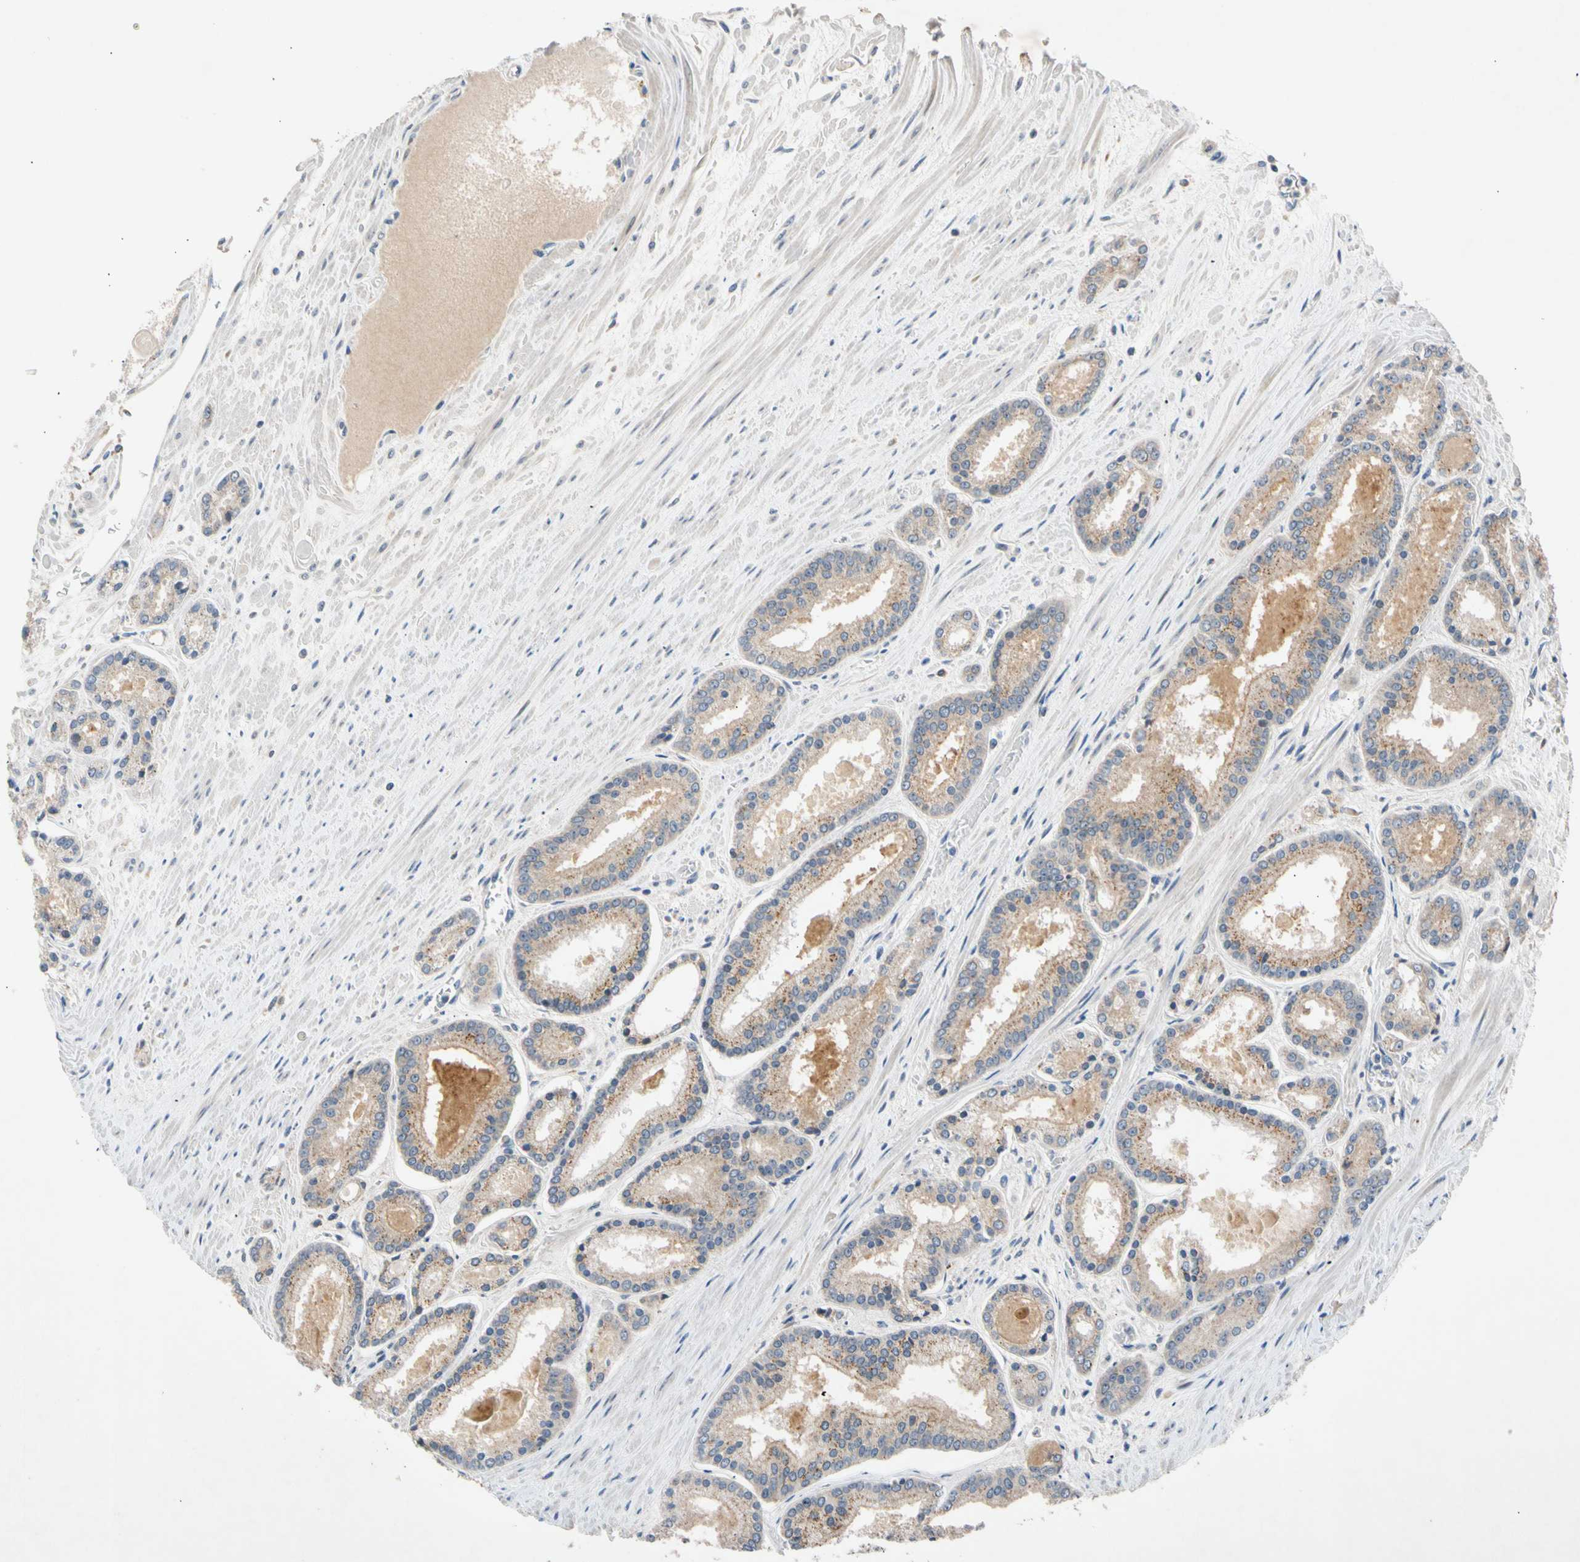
{"staining": {"intensity": "weak", "quantity": ">75%", "location": "cytoplasmic/membranous"}, "tissue": "prostate cancer", "cell_type": "Tumor cells", "image_type": "cancer", "snomed": [{"axis": "morphology", "description": "Adenocarcinoma, Low grade"}, {"axis": "topography", "description": "Prostate"}], "caption": "Weak cytoplasmic/membranous positivity is seen in approximately >75% of tumor cells in prostate adenocarcinoma (low-grade).", "gene": "CNST", "patient": {"sex": "male", "age": 59}}